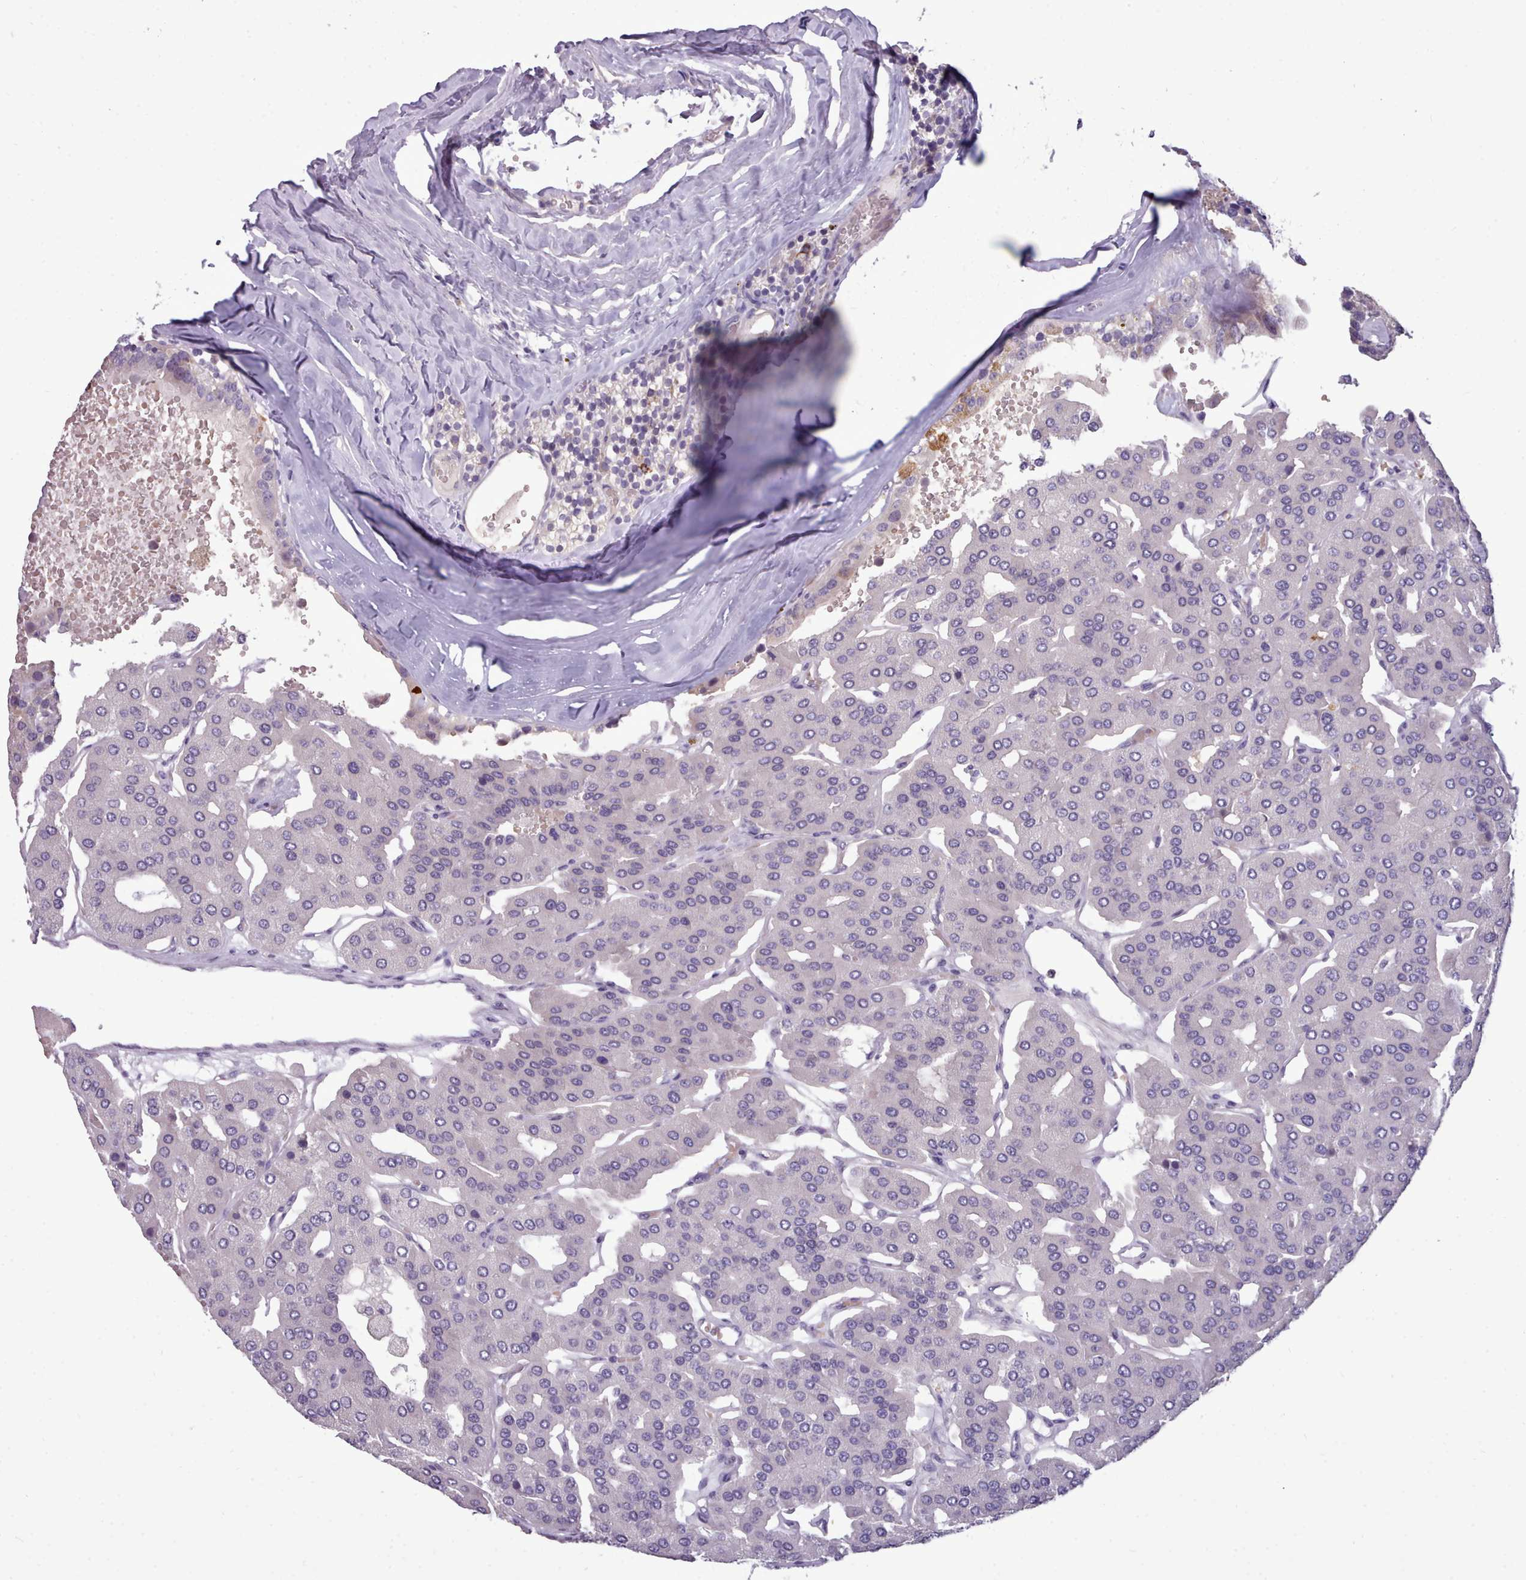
{"staining": {"intensity": "negative", "quantity": "none", "location": "none"}, "tissue": "parathyroid gland", "cell_type": "Glandular cells", "image_type": "normal", "snomed": [{"axis": "morphology", "description": "Normal tissue, NOS"}, {"axis": "morphology", "description": "Adenoma, NOS"}, {"axis": "topography", "description": "Parathyroid gland"}], "caption": "DAB immunohistochemical staining of normal parathyroid gland reveals no significant positivity in glandular cells. (DAB (3,3'-diaminobenzidine) immunohistochemistry, high magnification).", "gene": "KCTD16", "patient": {"sex": "female", "age": 86}}